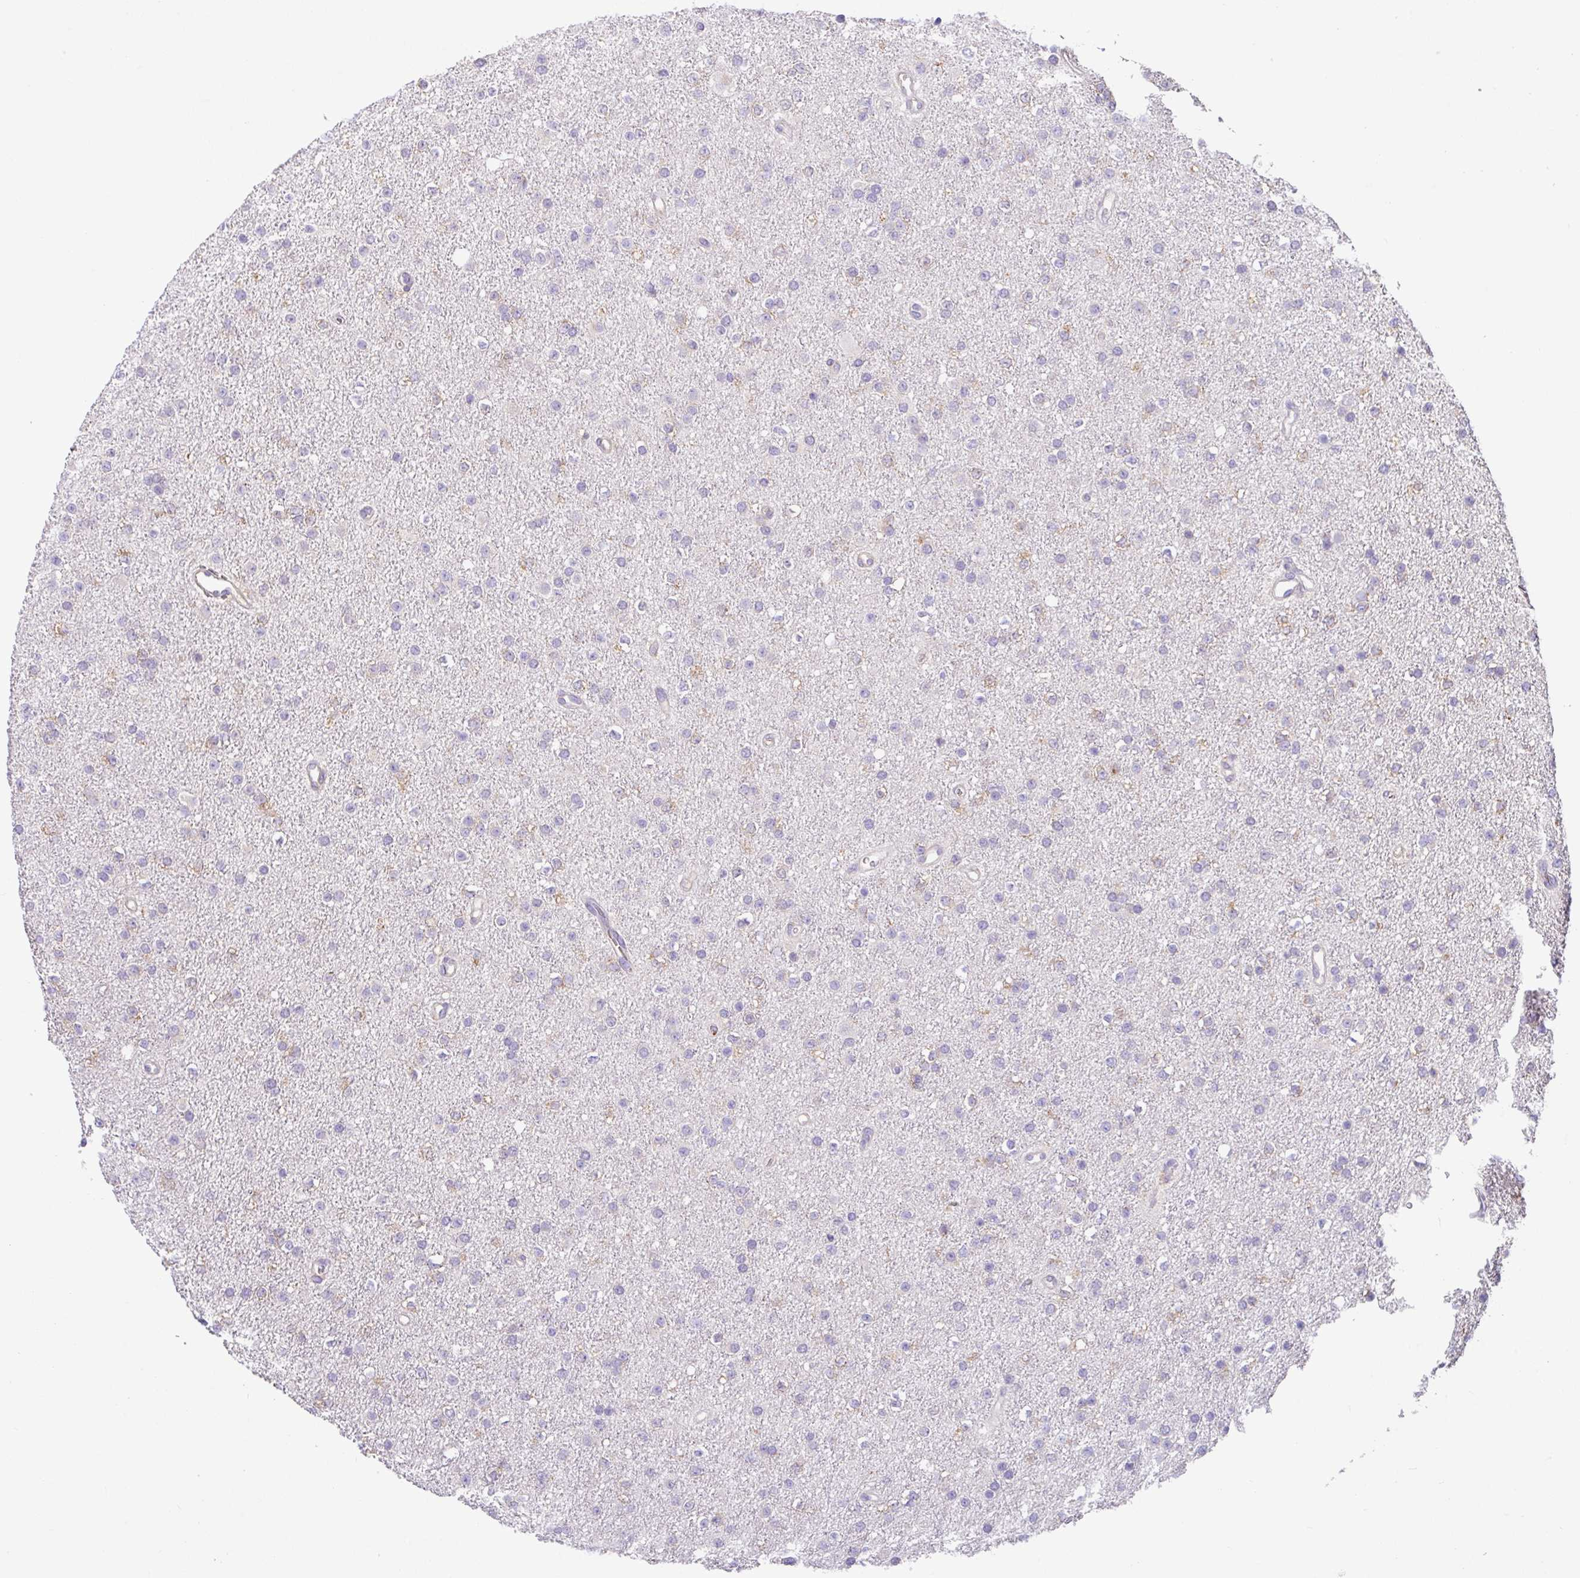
{"staining": {"intensity": "negative", "quantity": "none", "location": "none"}, "tissue": "glioma", "cell_type": "Tumor cells", "image_type": "cancer", "snomed": [{"axis": "morphology", "description": "Glioma, malignant, Low grade"}, {"axis": "topography", "description": "Brain"}], "caption": "High power microscopy photomicrograph of an immunohistochemistry (IHC) image of malignant glioma (low-grade), revealing no significant staining in tumor cells. (Immunohistochemistry (ihc), brightfield microscopy, high magnification).", "gene": "CRISP3", "patient": {"sex": "female", "age": 34}}